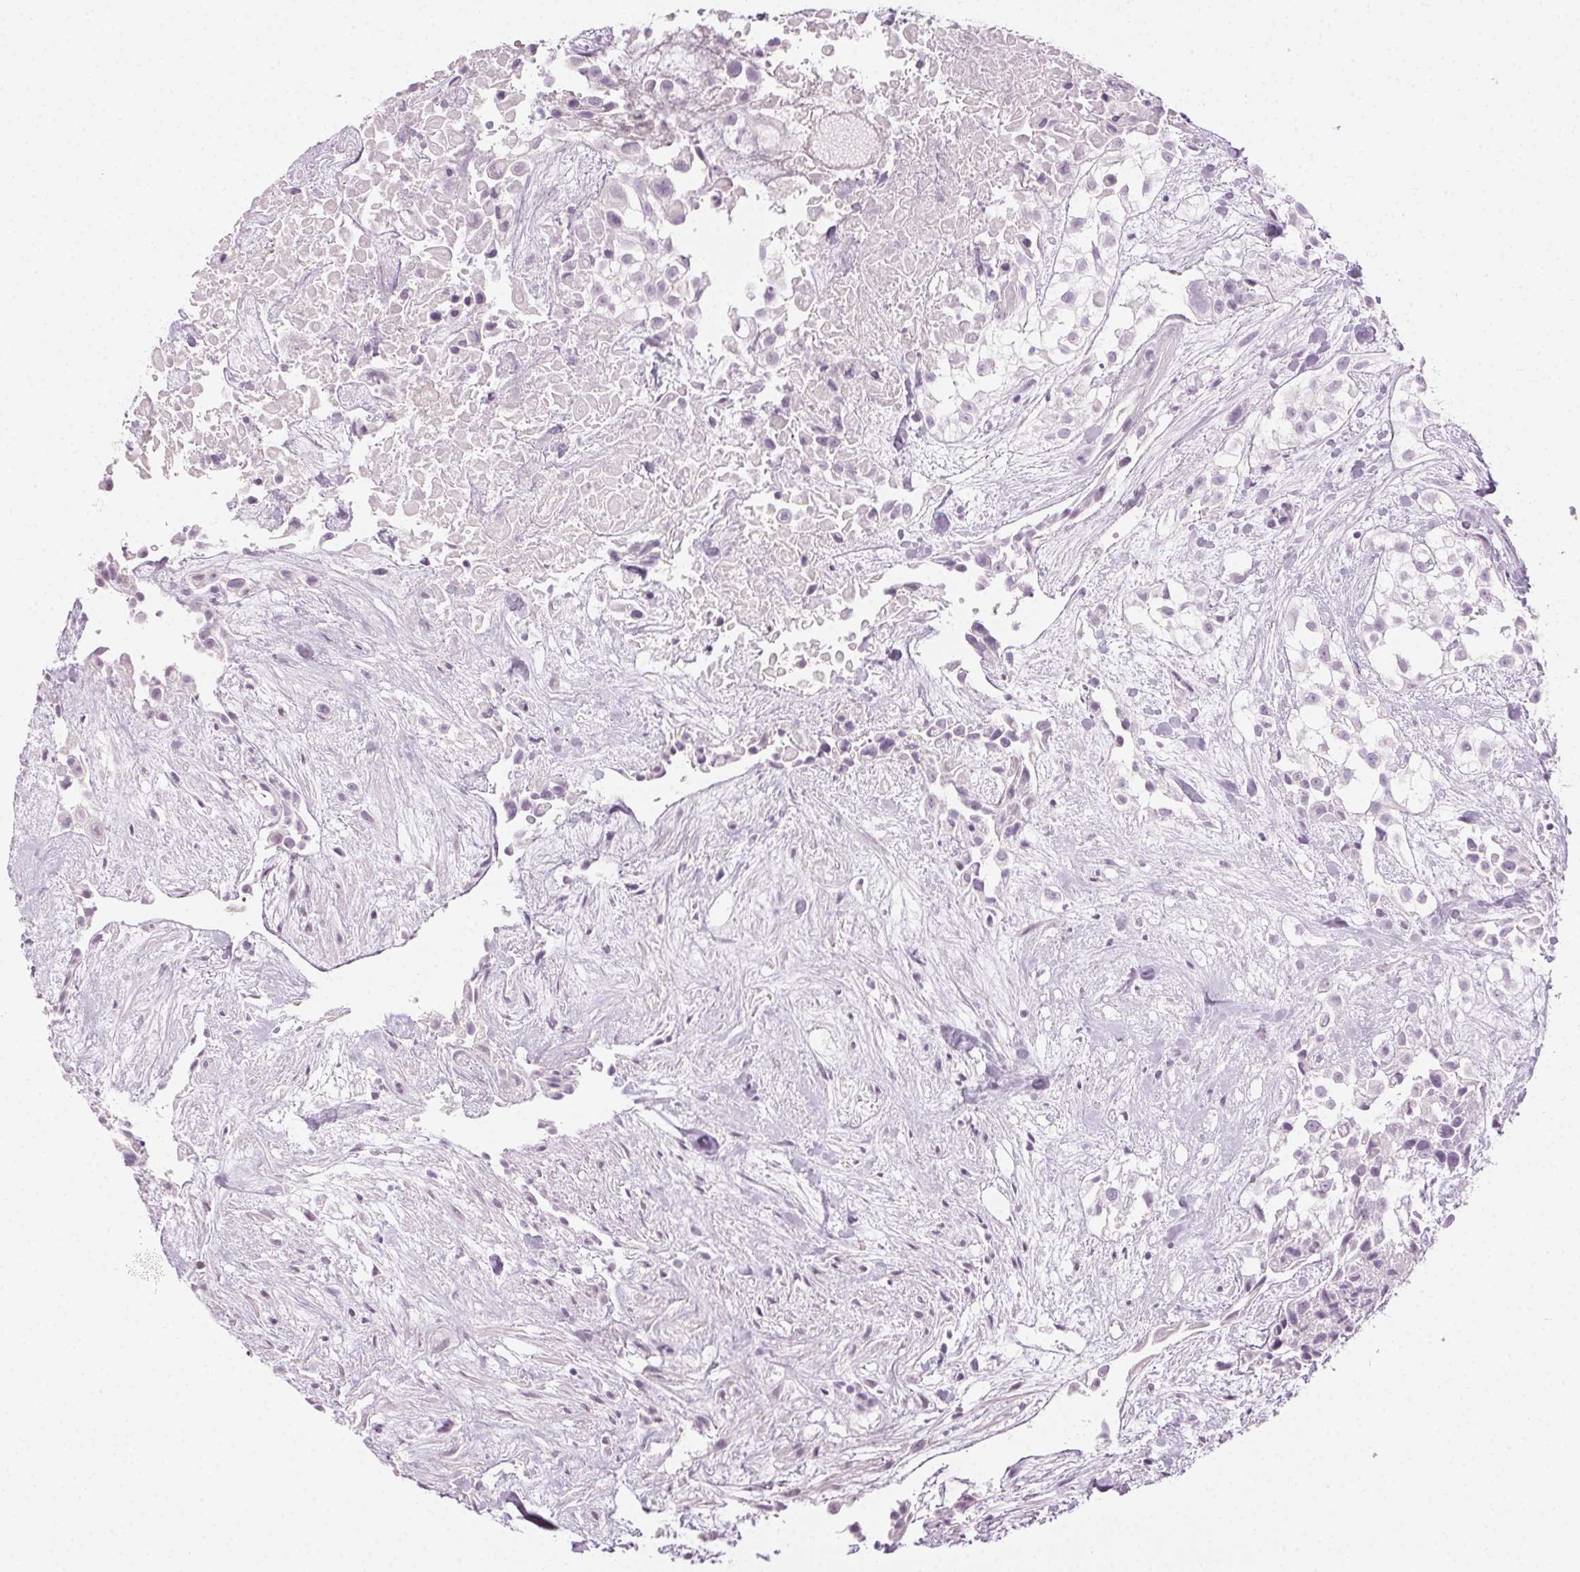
{"staining": {"intensity": "negative", "quantity": "none", "location": "none"}, "tissue": "urothelial cancer", "cell_type": "Tumor cells", "image_type": "cancer", "snomed": [{"axis": "morphology", "description": "Urothelial carcinoma, High grade"}, {"axis": "topography", "description": "Urinary bladder"}], "caption": "The image displays no significant expression in tumor cells of high-grade urothelial carcinoma.", "gene": "AIF1L", "patient": {"sex": "male", "age": 56}}